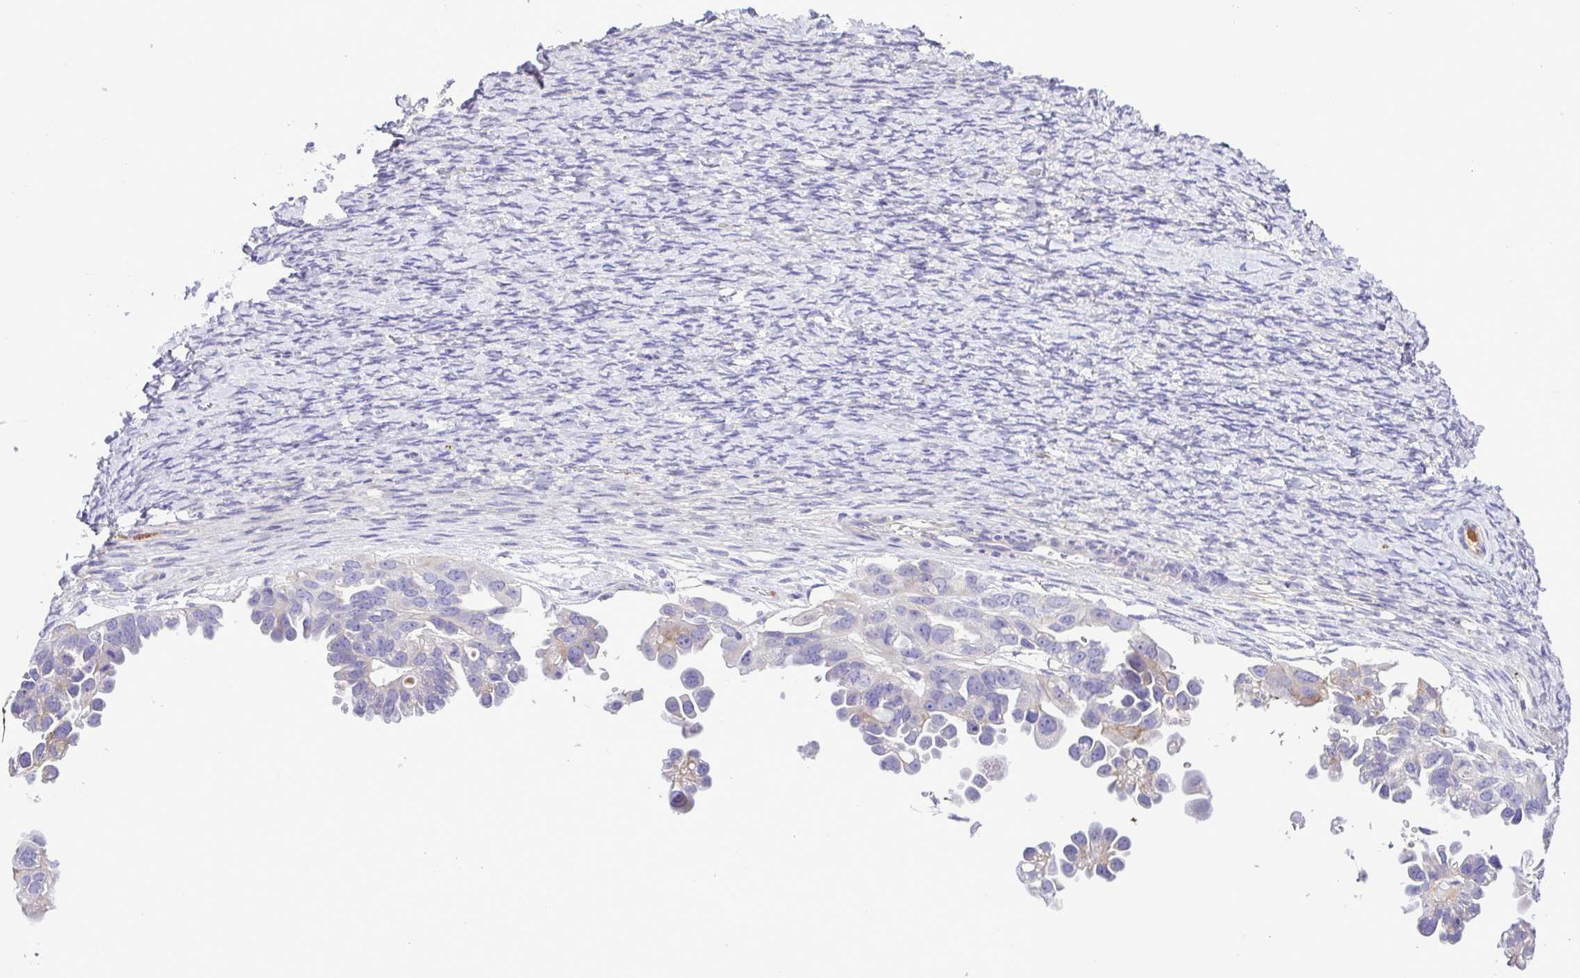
{"staining": {"intensity": "negative", "quantity": "none", "location": "none"}, "tissue": "ovarian cancer", "cell_type": "Tumor cells", "image_type": "cancer", "snomed": [{"axis": "morphology", "description": "Cystadenocarcinoma, serous, NOS"}, {"axis": "topography", "description": "Ovary"}], "caption": "Micrograph shows no protein expression in tumor cells of ovarian cancer (serous cystadenocarcinoma) tissue. (Stains: DAB (3,3'-diaminobenzidine) immunohistochemistry with hematoxylin counter stain, Microscopy: brightfield microscopy at high magnification).", "gene": "GABBR2", "patient": {"sex": "female", "age": 53}}